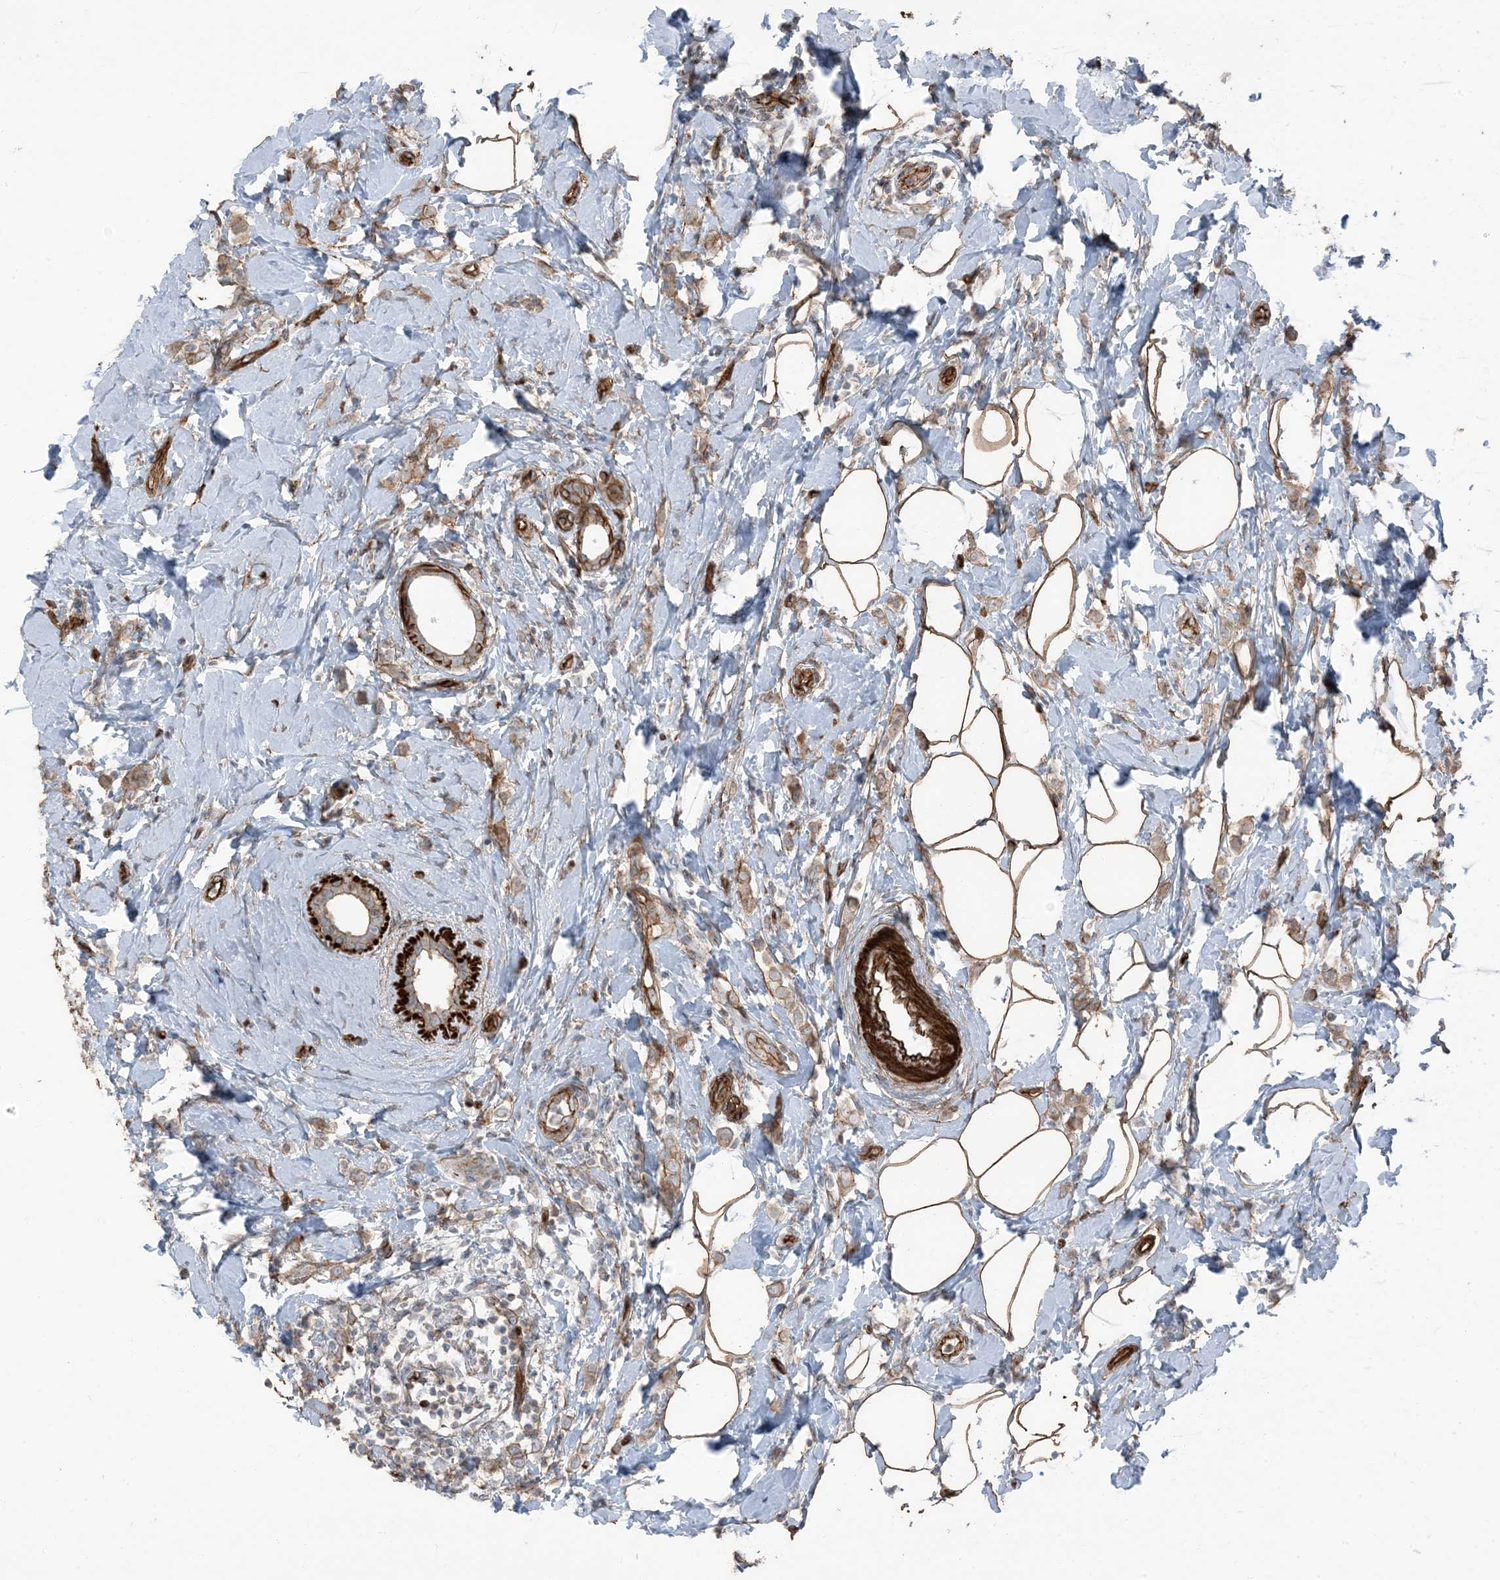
{"staining": {"intensity": "moderate", "quantity": ">75%", "location": "cytoplasmic/membranous"}, "tissue": "breast cancer", "cell_type": "Tumor cells", "image_type": "cancer", "snomed": [{"axis": "morphology", "description": "Lobular carcinoma"}, {"axis": "topography", "description": "Breast"}], "caption": "Immunohistochemical staining of human breast lobular carcinoma exhibits medium levels of moderate cytoplasmic/membranous protein expression in about >75% of tumor cells.", "gene": "ZFP90", "patient": {"sex": "female", "age": 47}}